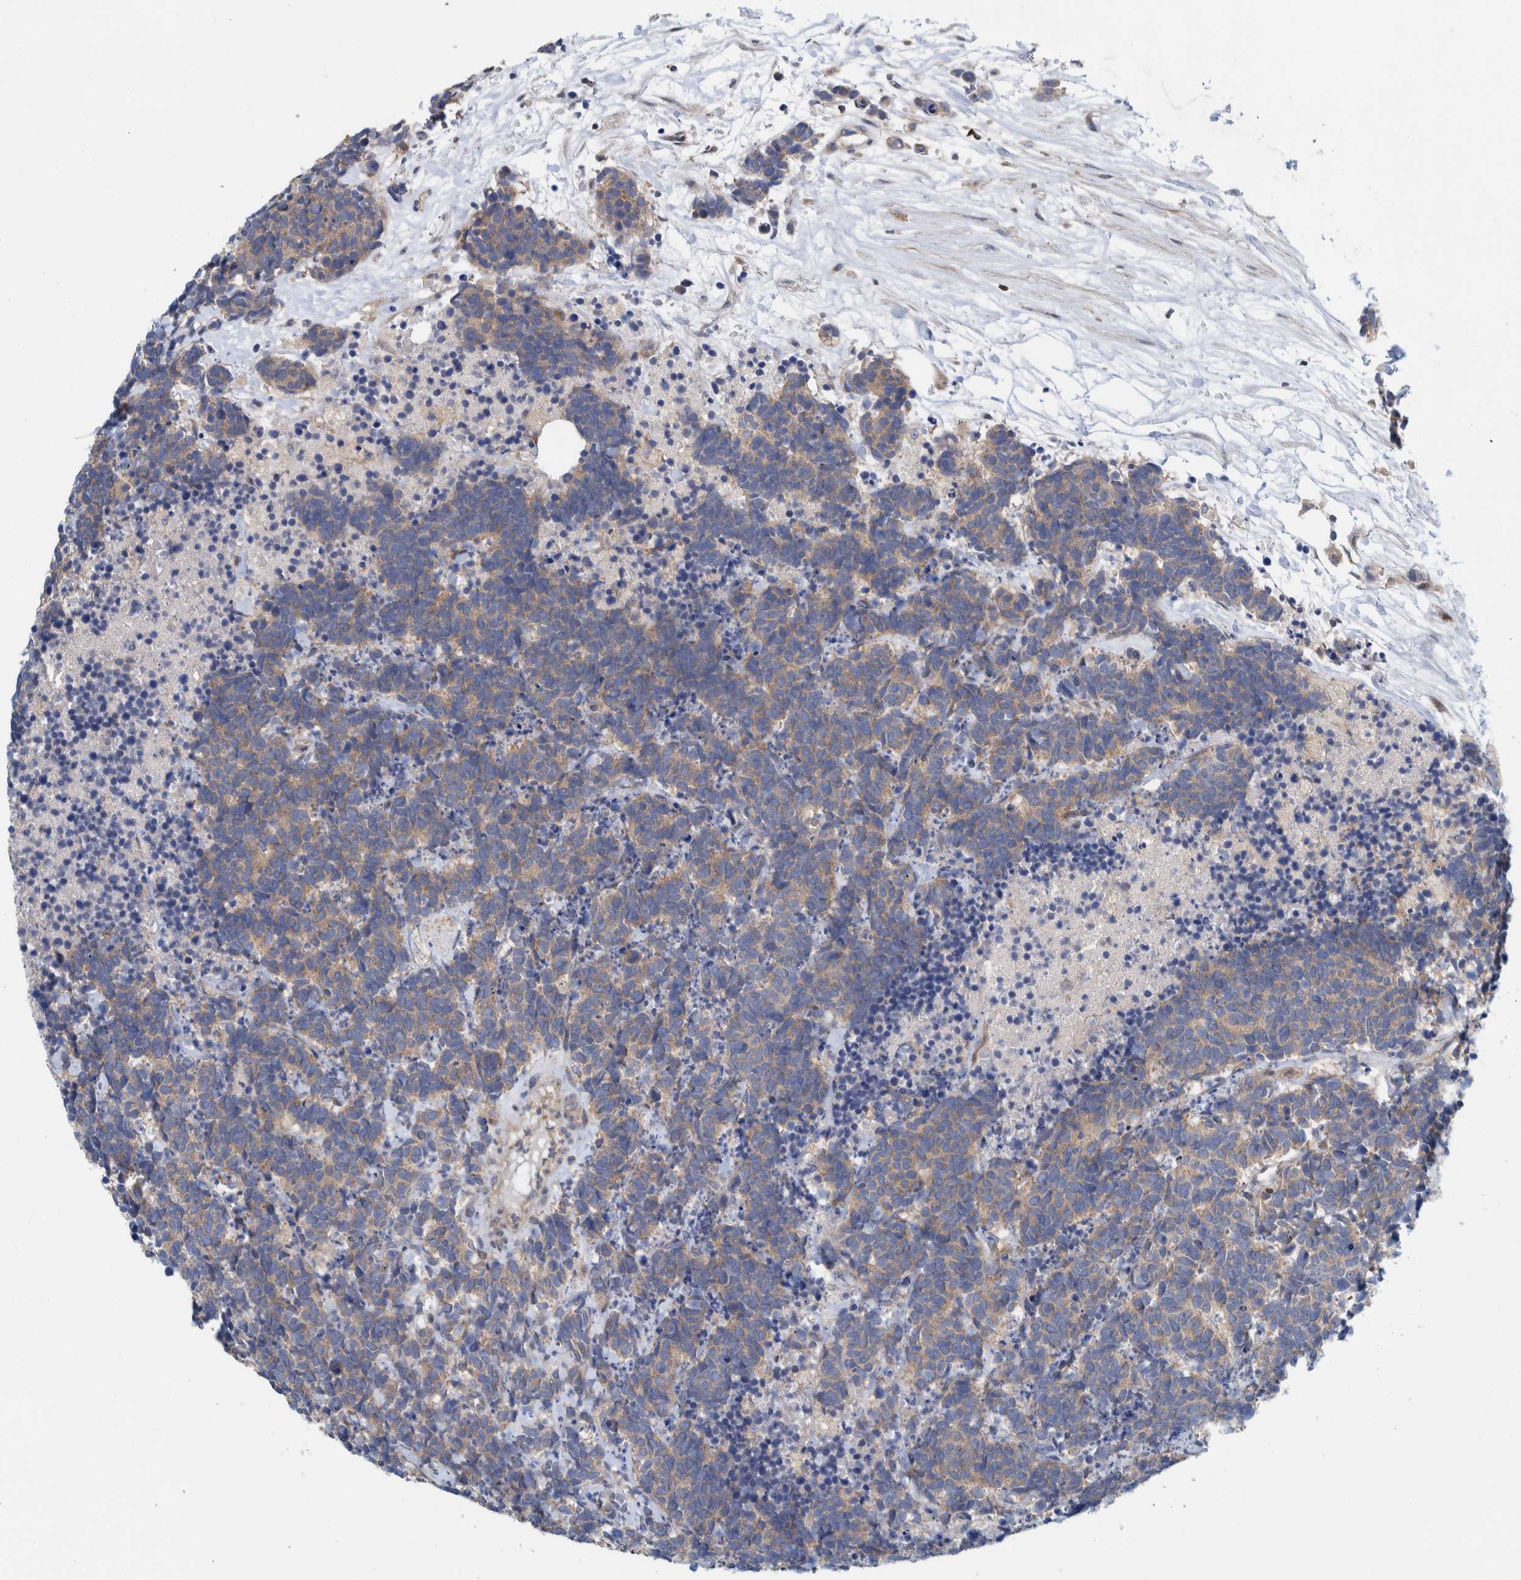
{"staining": {"intensity": "weak", "quantity": ">75%", "location": "cytoplasmic/membranous"}, "tissue": "carcinoid", "cell_type": "Tumor cells", "image_type": "cancer", "snomed": [{"axis": "morphology", "description": "Carcinoma, NOS"}, {"axis": "morphology", "description": "Carcinoid, malignant, NOS"}, {"axis": "topography", "description": "Urinary bladder"}], "caption": "Carcinoid tissue displays weak cytoplasmic/membranous staining in approximately >75% of tumor cells, visualized by immunohistochemistry.", "gene": "CCM2", "patient": {"sex": "male", "age": 57}}